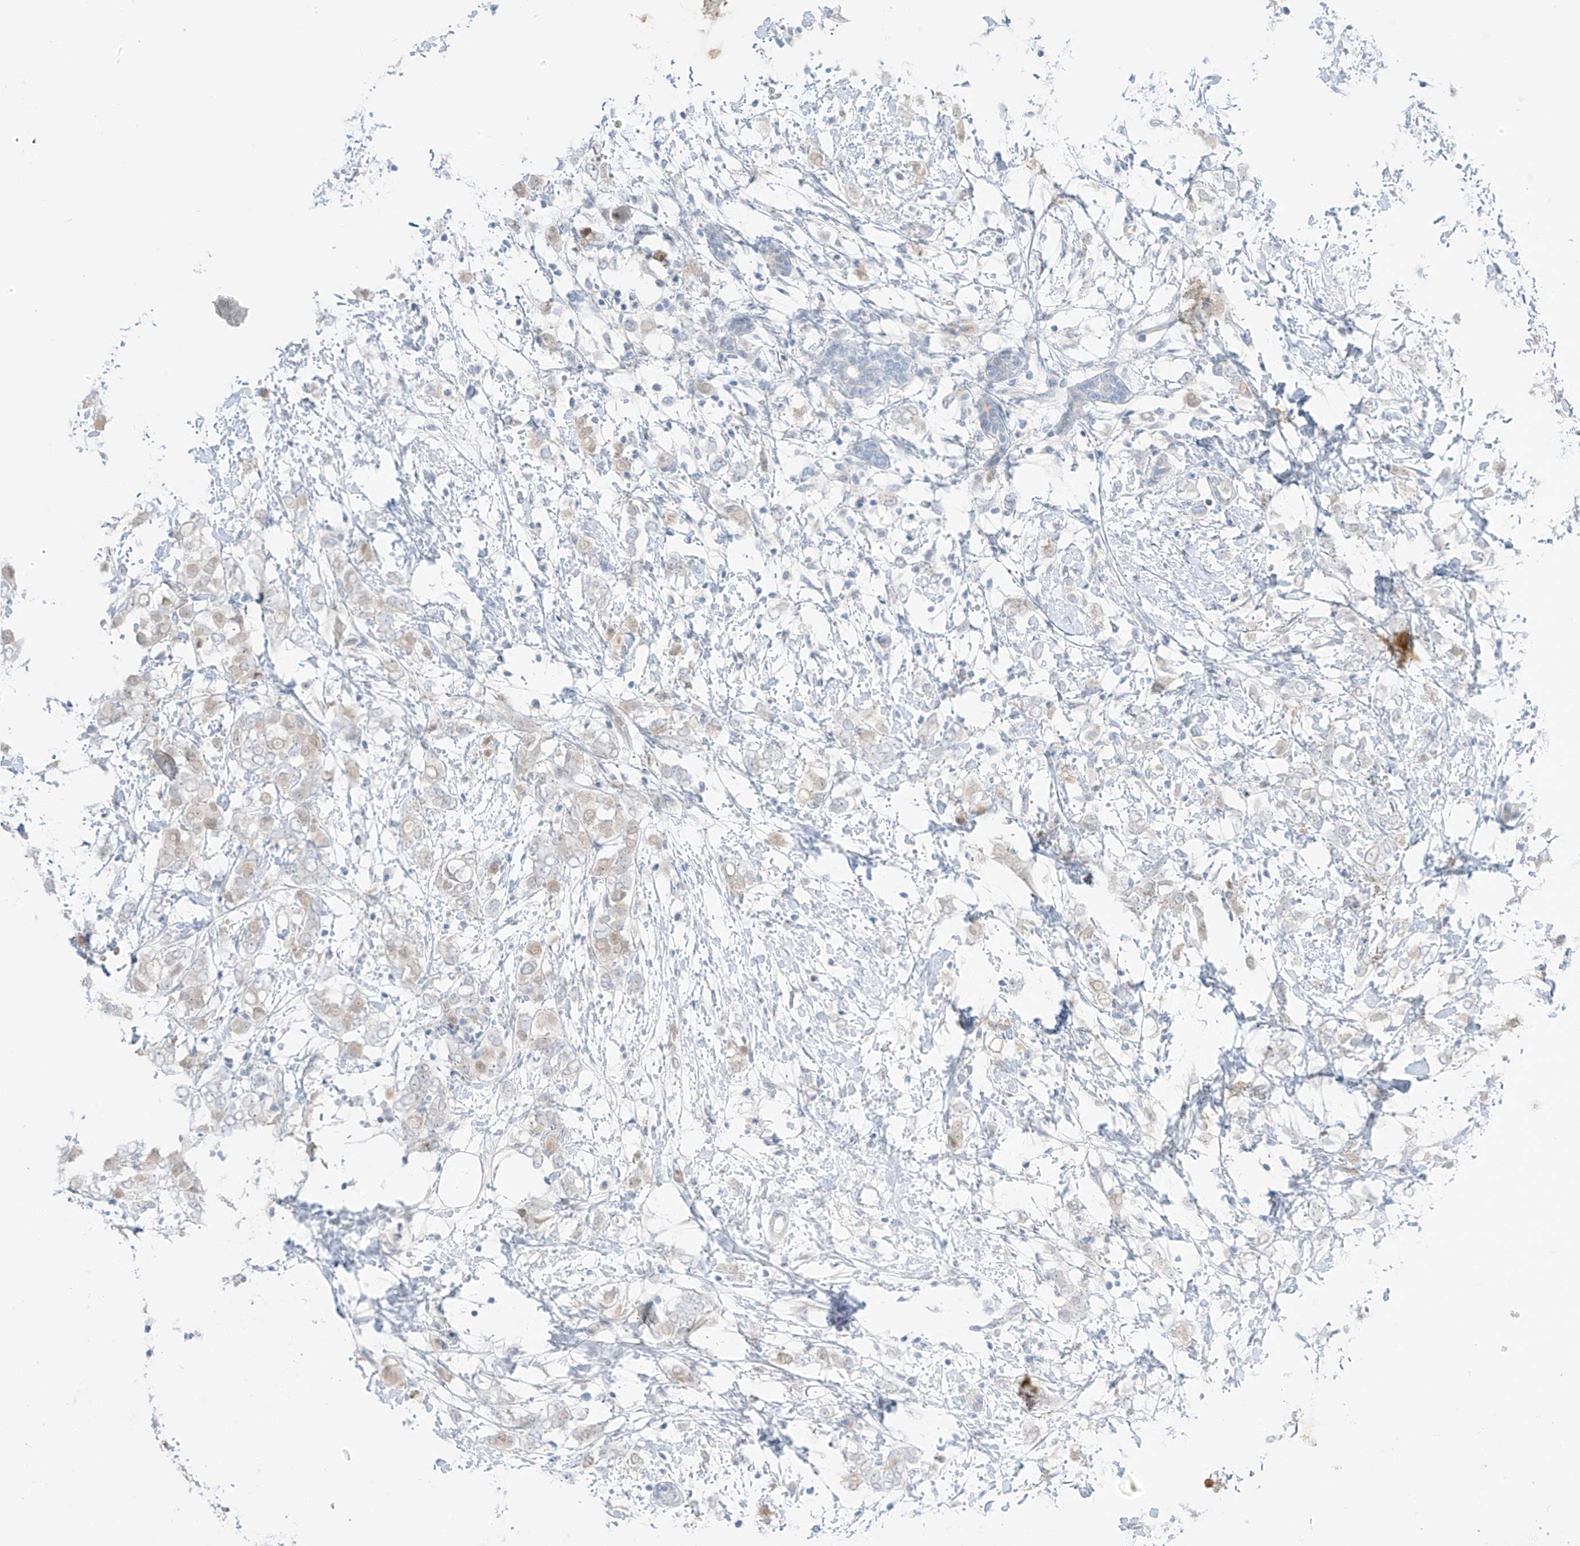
{"staining": {"intensity": "weak", "quantity": "<25%", "location": "cytoplasmic/membranous"}, "tissue": "breast cancer", "cell_type": "Tumor cells", "image_type": "cancer", "snomed": [{"axis": "morphology", "description": "Normal tissue, NOS"}, {"axis": "morphology", "description": "Lobular carcinoma"}, {"axis": "topography", "description": "Breast"}], "caption": "Immunohistochemistry of human breast cancer (lobular carcinoma) demonstrates no positivity in tumor cells.", "gene": "ASPRV1", "patient": {"sex": "female", "age": 47}}